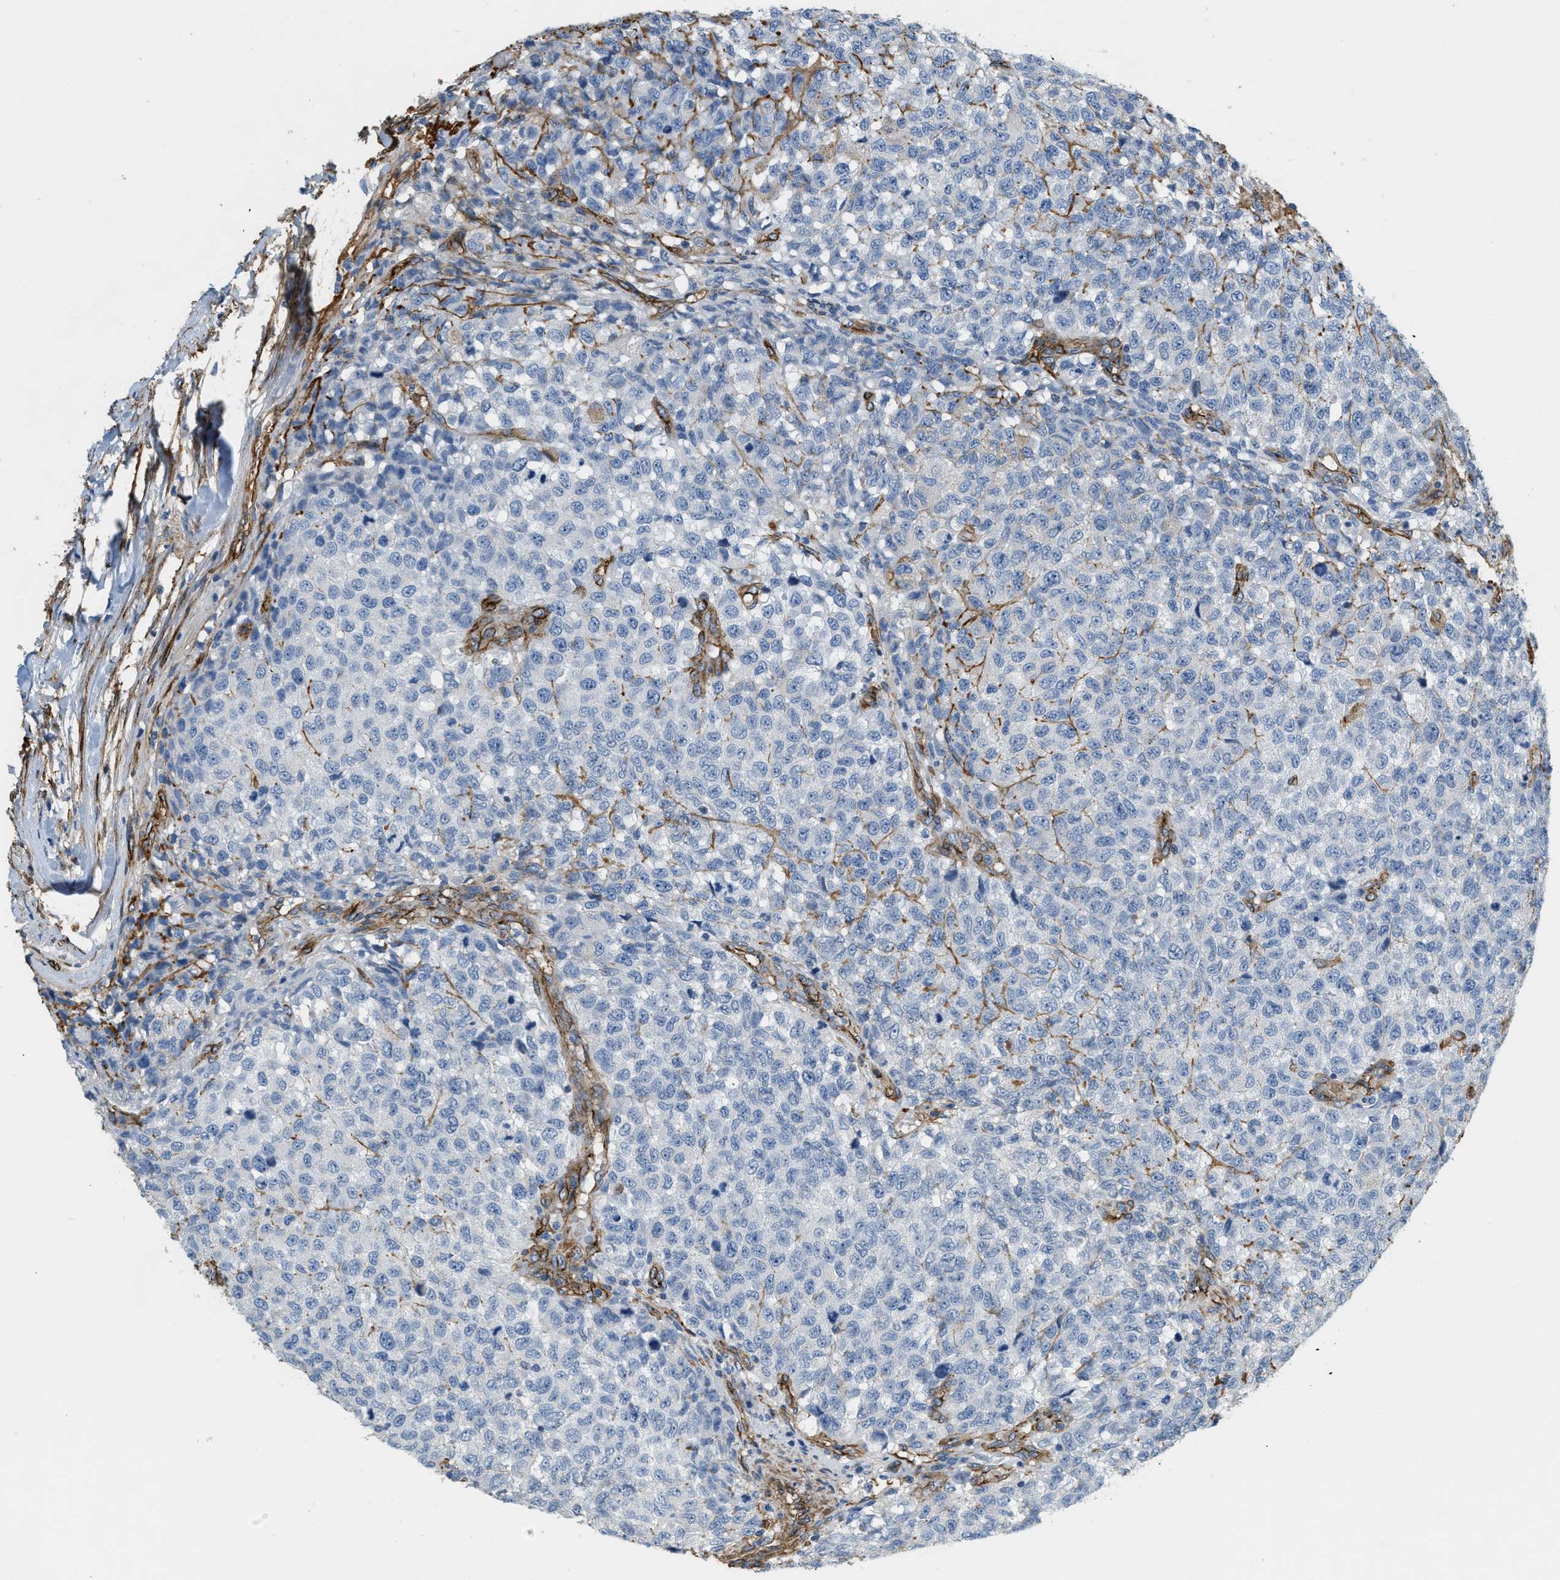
{"staining": {"intensity": "negative", "quantity": "none", "location": "none"}, "tissue": "testis cancer", "cell_type": "Tumor cells", "image_type": "cancer", "snomed": [{"axis": "morphology", "description": "Seminoma, NOS"}, {"axis": "topography", "description": "Testis"}], "caption": "Immunohistochemistry of human testis cancer exhibits no positivity in tumor cells. (Stains: DAB immunohistochemistry (IHC) with hematoxylin counter stain, Microscopy: brightfield microscopy at high magnification).", "gene": "TMEM43", "patient": {"sex": "male", "age": 59}}